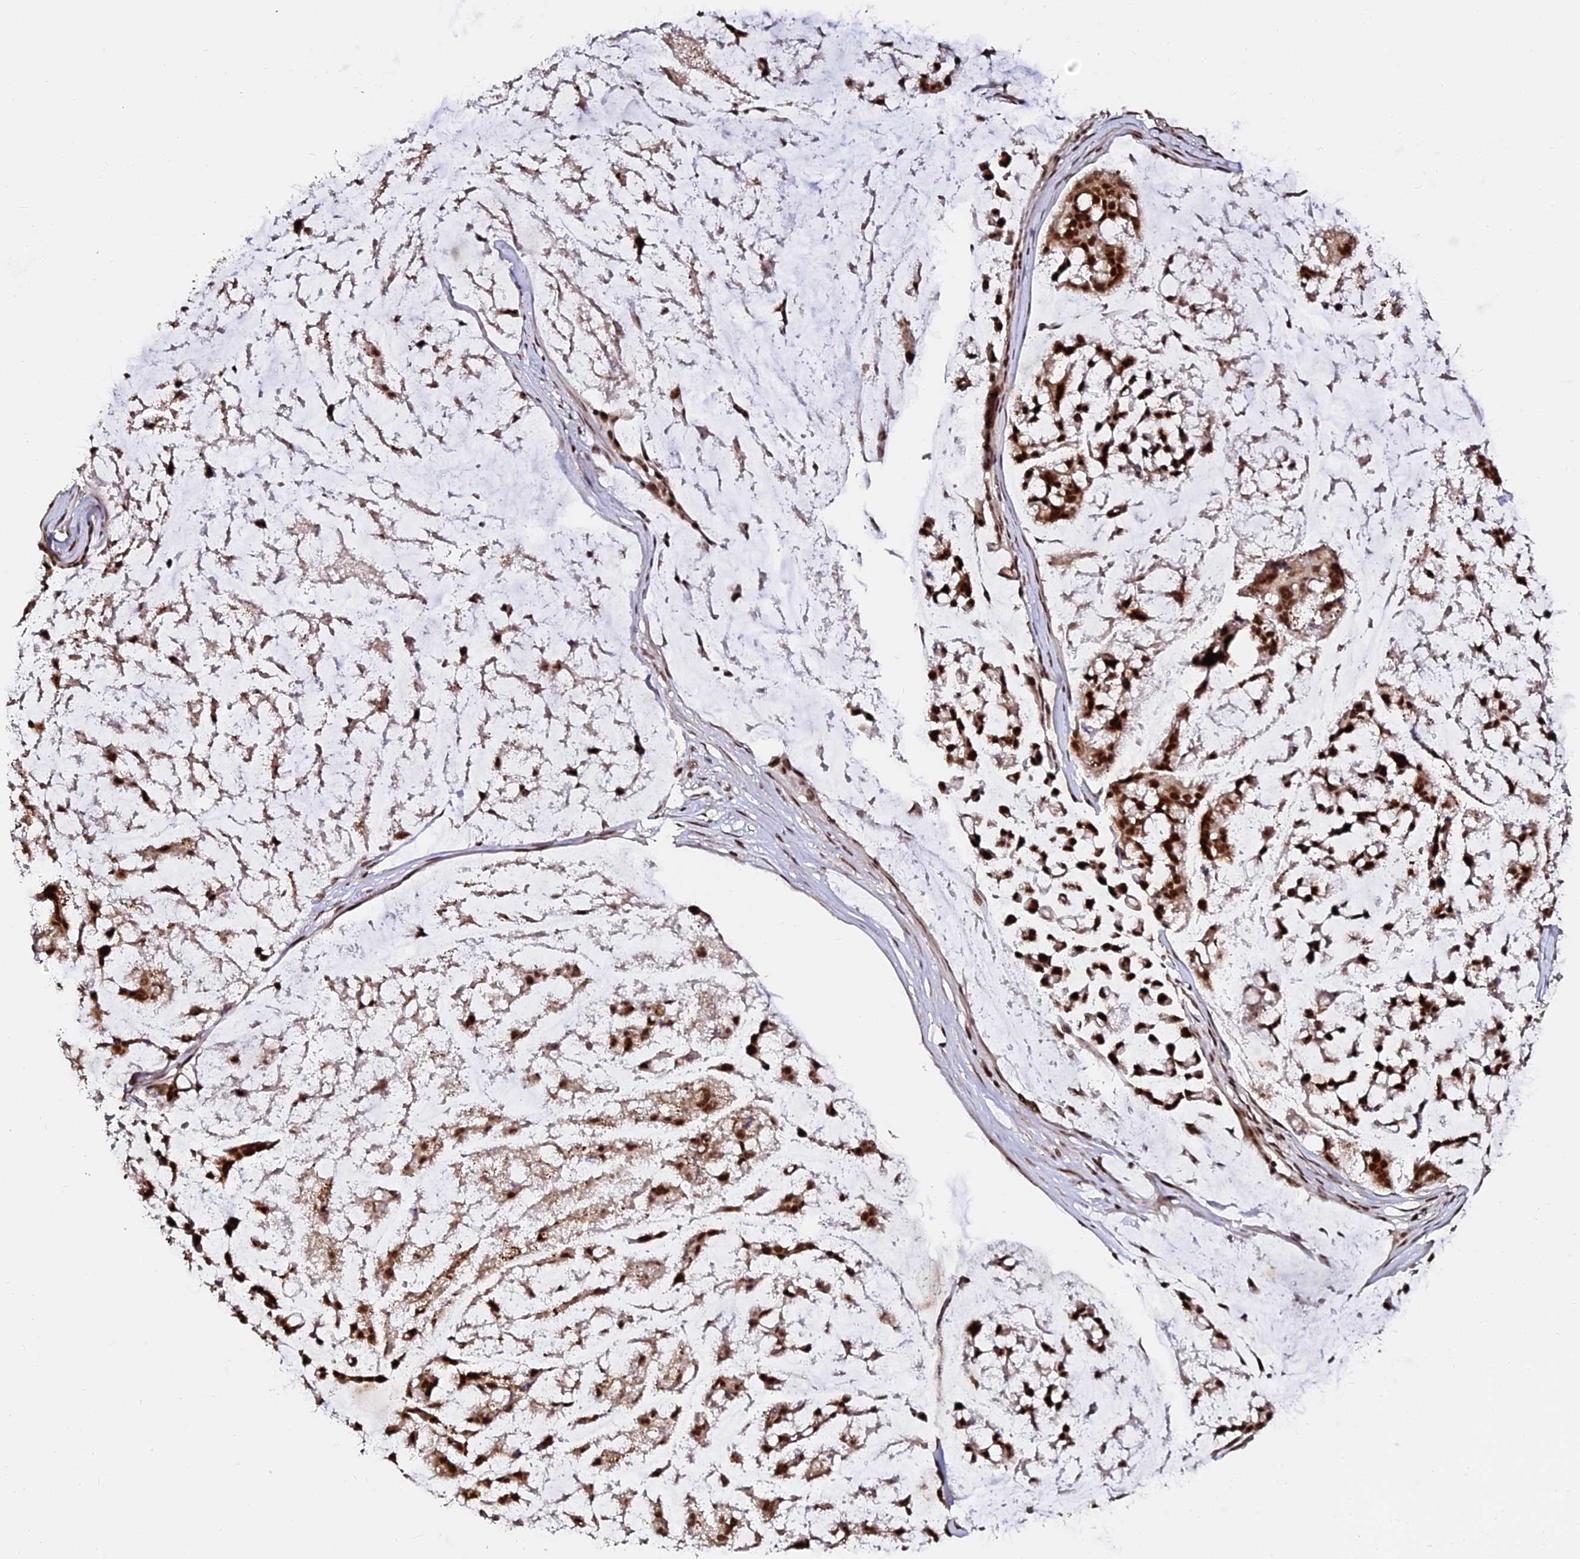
{"staining": {"intensity": "strong", "quantity": ">75%", "location": "nuclear"}, "tissue": "stomach cancer", "cell_type": "Tumor cells", "image_type": "cancer", "snomed": [{"axis": "morphology", "description": "Adenocarcinoma, NOS"}, {"axis": "topography", "description": "Stomach, lower"}], "caption": "Strong nuclear positivity is seen in about >75% of tumor cells in stomach cancer. (brown staining indicates protein expression, while blue staining denotes nuclei).", "gene": "MCRS1", "patient": {"sex": "male", "age": 67}}